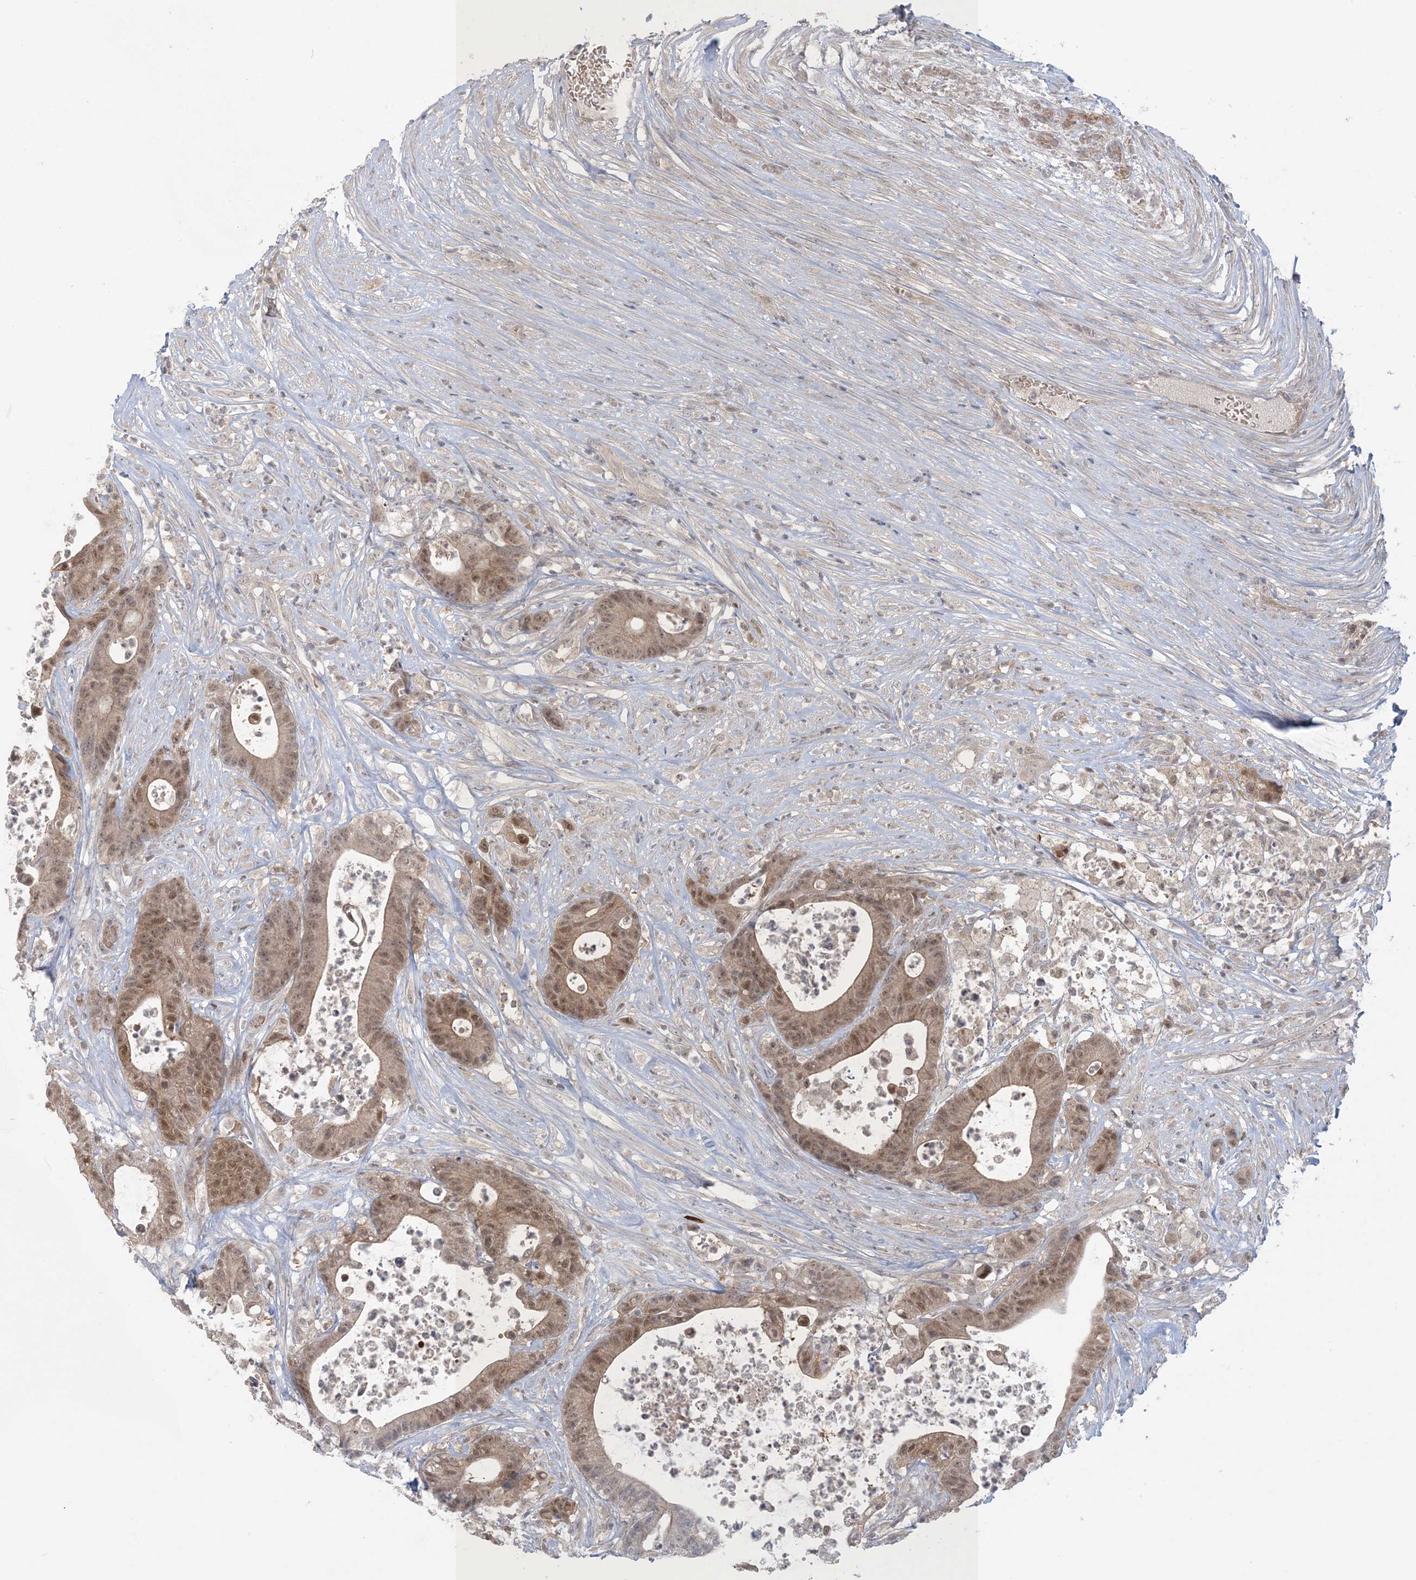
{"staining": {"intensity": "moderate", "quantity": "25%-75%", "location": "nuclear"}, "tissue": "colorectal cancer", "cell_type": "Tumor cells", "image_type": "cancer", "snomed": [{"axis": "morphology", "description": "Adenocarcinoma, NOS"}, {"axis": "topography", "description": "Colon"}], "caption": "Protein staining by immunohistochemistry (IHC) reveals moderate nuclear positivity in about 25%-75% of tumor cells in colorectal cancer (adenocarcinoma).", "gene": "NRBP2", "patient": {"sex": "female", "age": 84}}